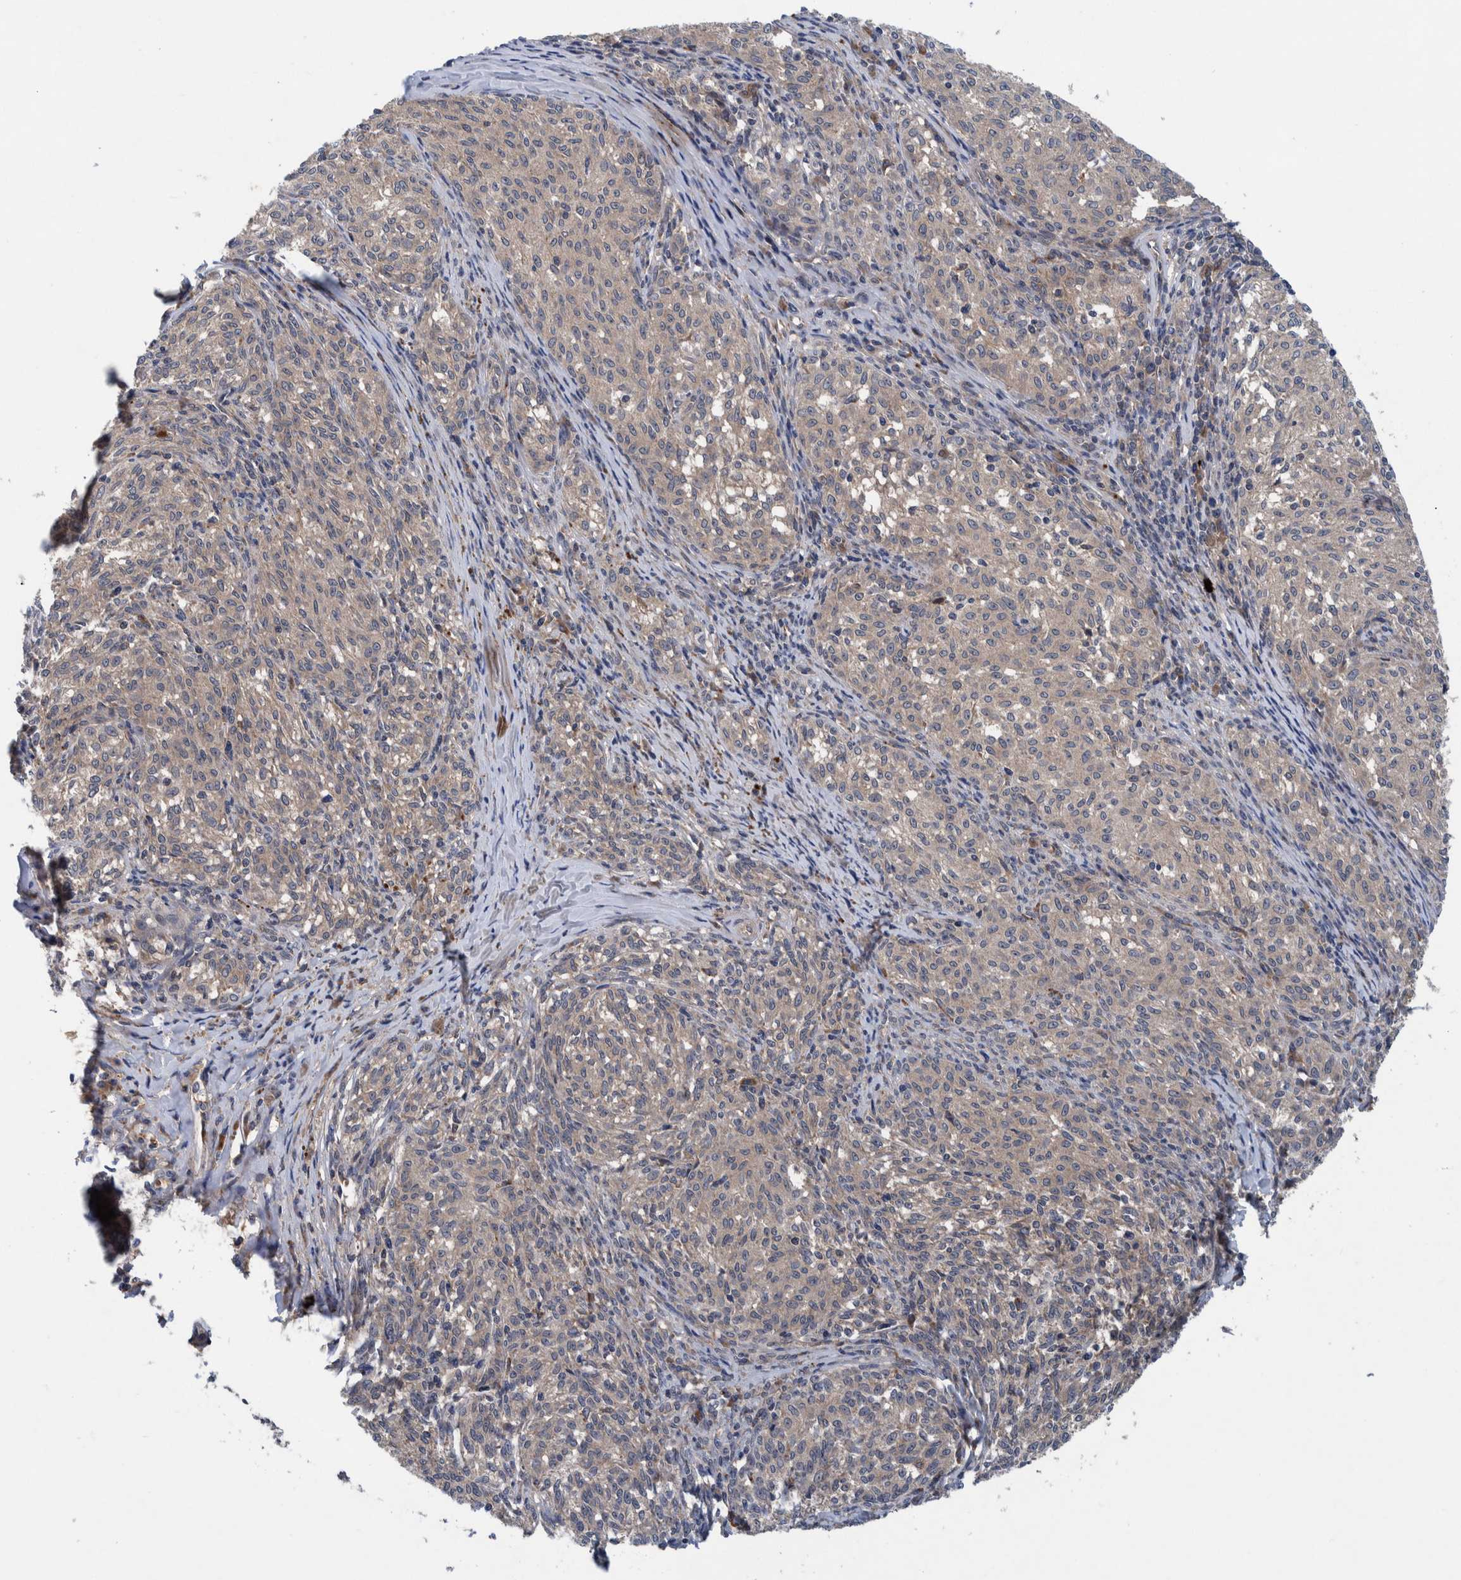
{"staining": {"intensity": "weak", "quantity": "25%-75%", "location": "cytoplasmic/membranous"}, "tissue": "melanoma", "cell_type": "Tumor cells", "image_type": "cancer", "snomed": [{"axis": "morphology", "description": "Malignant melanoma, NOS"}, {"axis": "topography", "description": "Skin"}], "caption": "Protein expression by immunohistochemistry (IHC) demonstrates weak cytoplasmic/membranous positivity in approximately 25%-75% of tumor cells in malignant melanoma.", "gene": "ITIH3", "patient": {"sex": "female", "age": 72}}